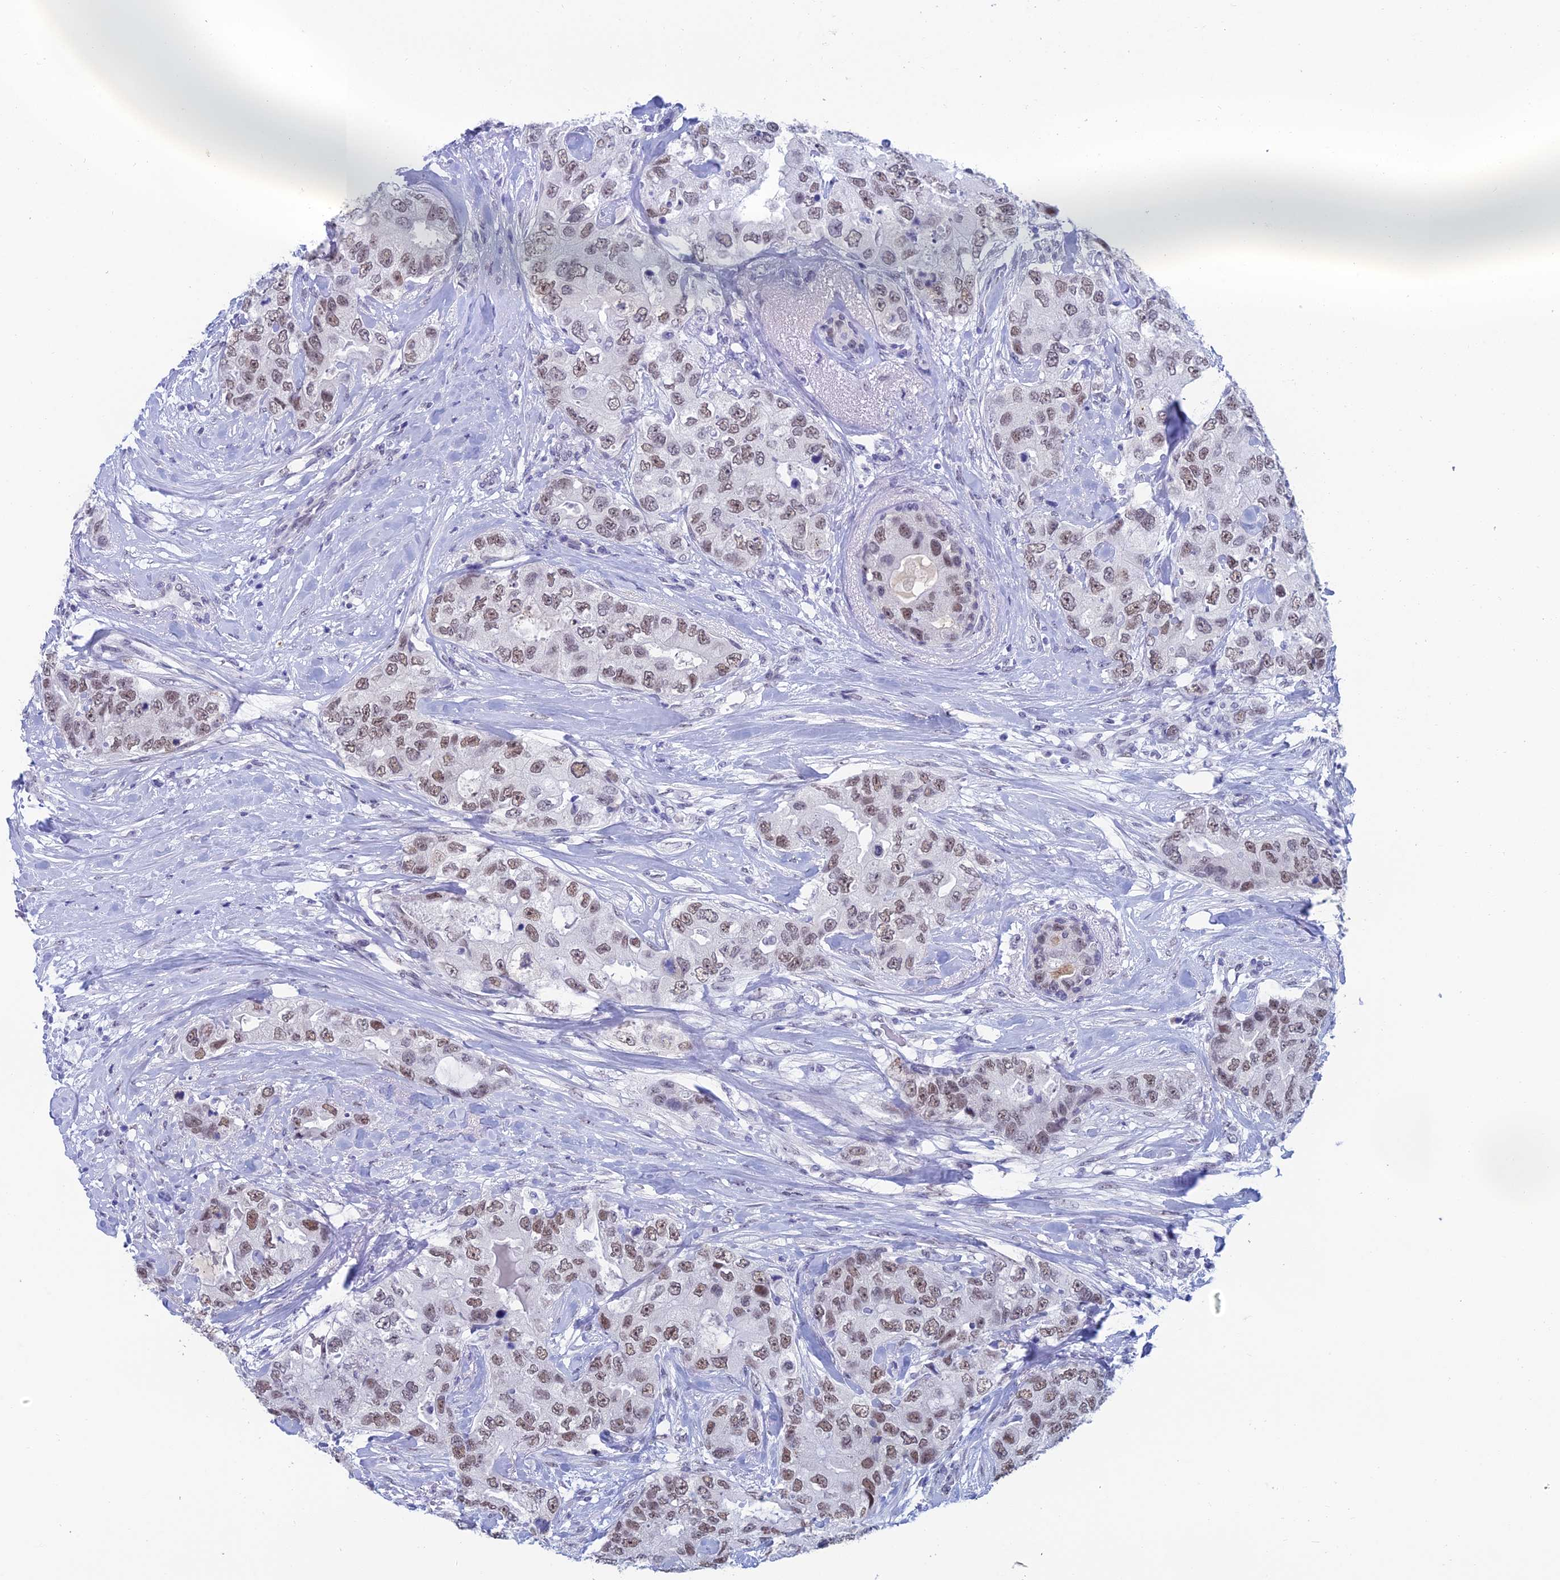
{"staining": {"intensity": "weak", "quantity": ">75%", "location": "nuclear"}, "tissue": "breast cancer", "cell_type": "Tumor cells", "image_type": "cancer", "snomed": [{"axis": "morphology", "description": "Duct carcinoma"}, {"axis": "topography", "description": "Breast"}], "caption": "This photomicrograph demonstrates immunohistochemistry staining of breast infiltrating ductal carcinoma, with low weak nuclear positivity in approximately >75% of tumor cells.", "gene": "NABP2", "patient": {"sex": "female", "age": 62}}